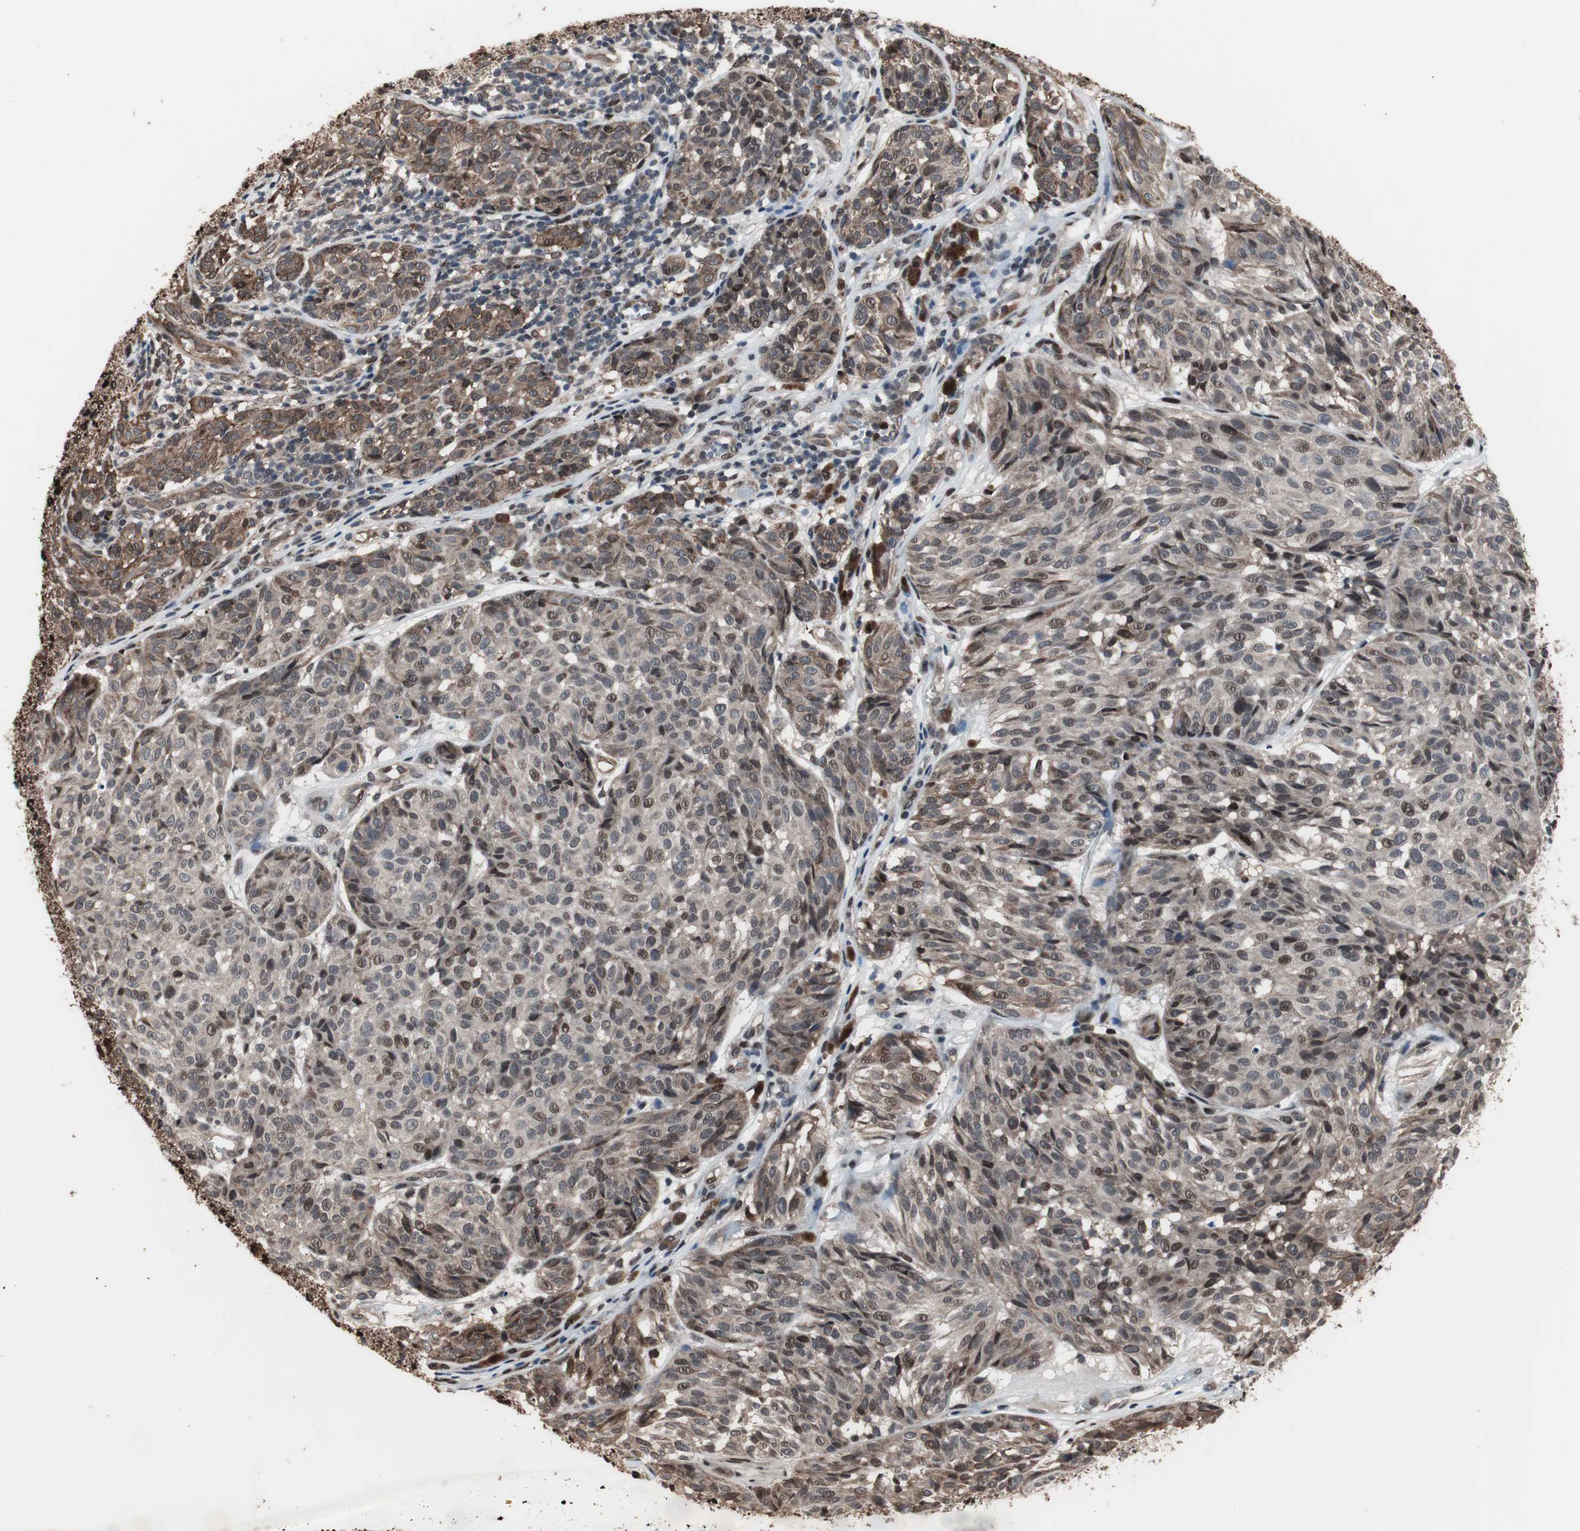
{"staining": {"intensity": "moderate", "quantity": "25%-75%", "location": "cytoplasmic/membranous,nuclear"}, "tissue": "melanoma", "cell_type": "Tumor cells", "image_type": "cancer", "snomed": [{"axis": "morphology", "description": "Malignant melanoma, NOS"}, {"axis": "topography", "description": "Skin"}], "caption": "There is medium levels of moderate cytoplasmic/membranous and nuclear staining in tumor cells of melanoma, as demonstrated by immunohistochemical staining (brown color).", "gene": "POGZ", "patient": {"sex": "female", "age": 46}}